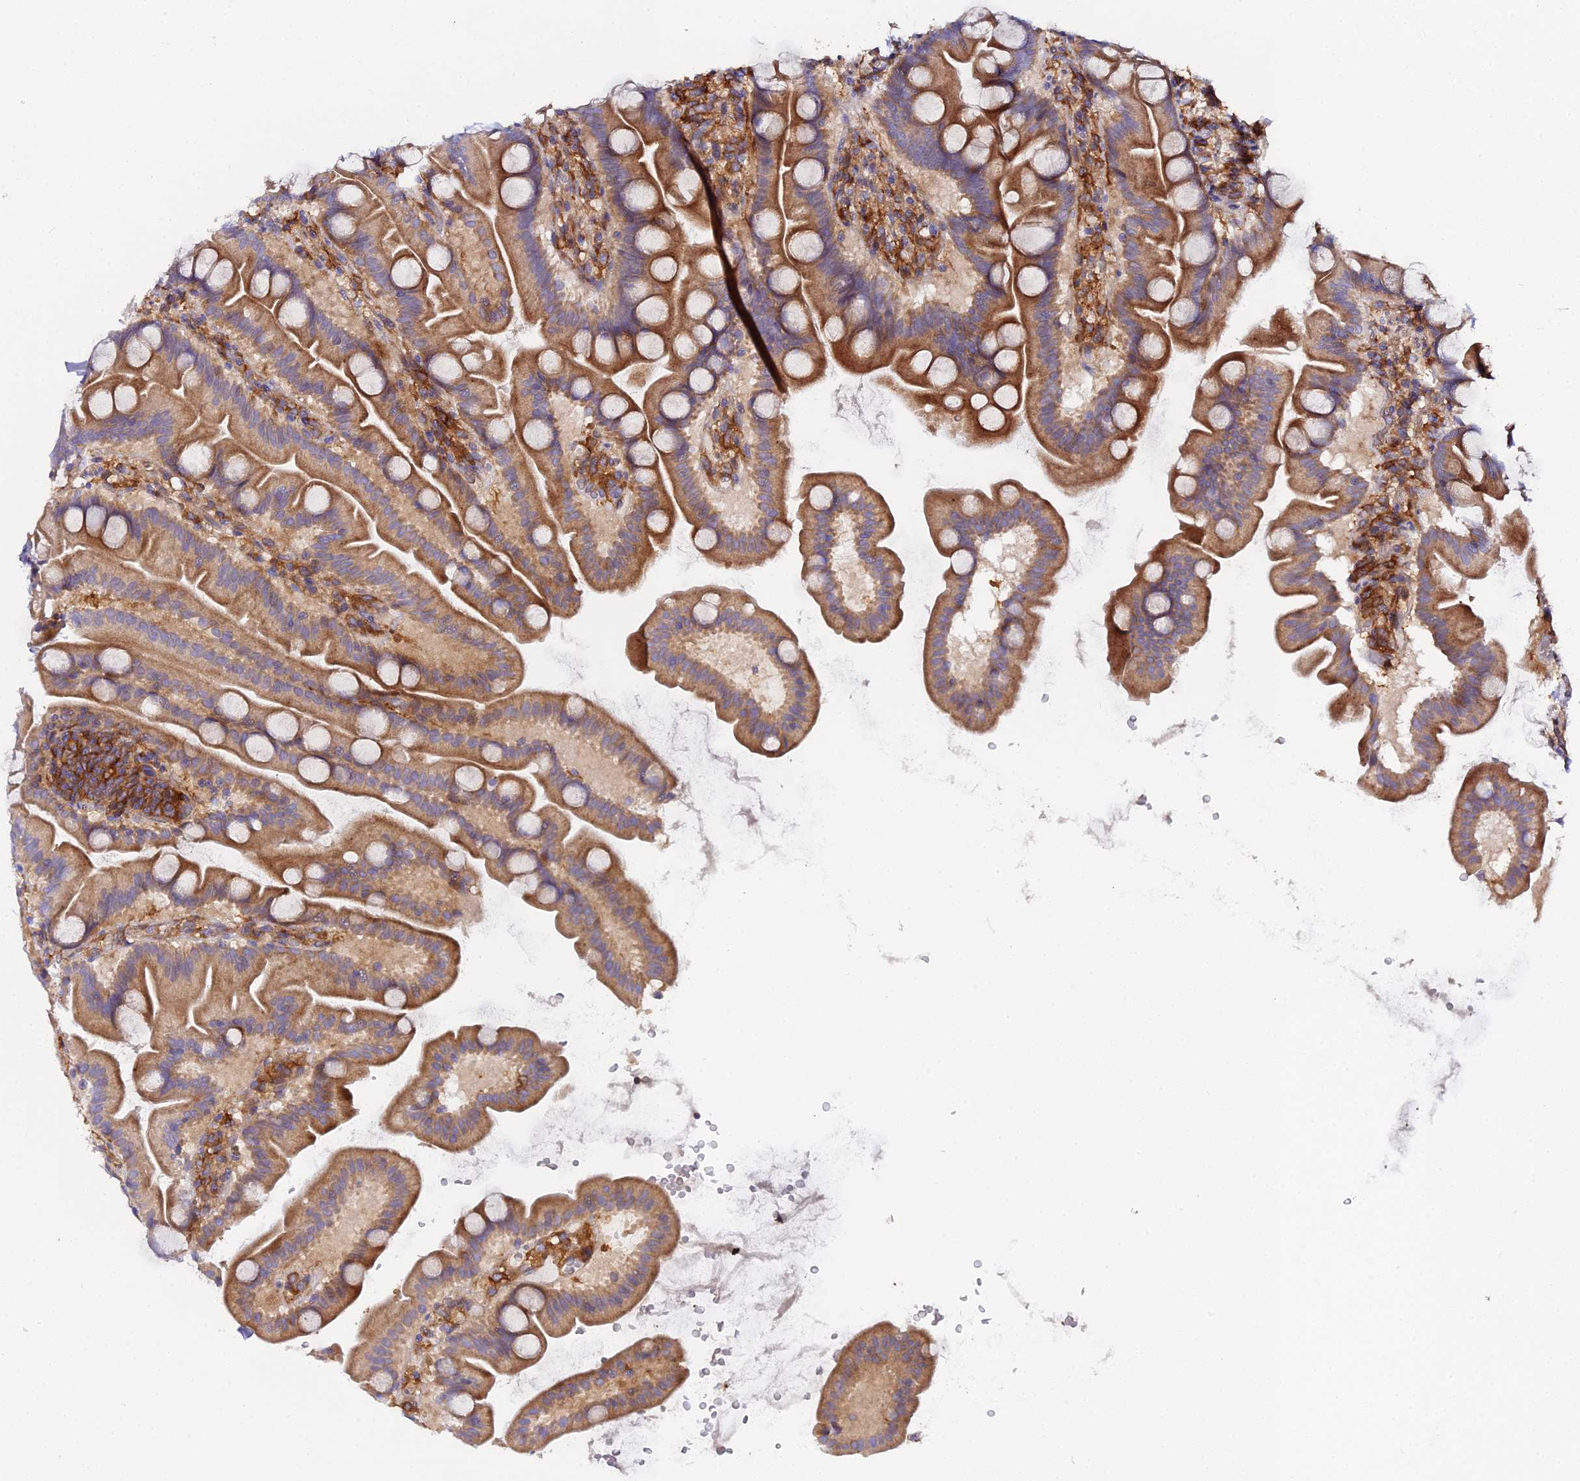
{"staining": {"intensity": "moderate", "quantity": ">75%", "location": "cytoplasmic/membranous"}, "tissue": "small intestine", "cell_type": "Glandular cells", "image_type": "normal", "snomed": [{"axis": "morphology", "description": "Normal tissue, NOS"}, {"axis": "topography", "description": "Small intestine"}], "caption": "Immunohistochemistry (IHC) (DAB (3,3'-diaminobenzidine)) staining of normal human small intestine reveals moderate cytoplasmic/membranous protein positivity in approximately >75% of glandular cells.", "gene": "GNG5B", "patient": {"sex": "female", "age": 68}}